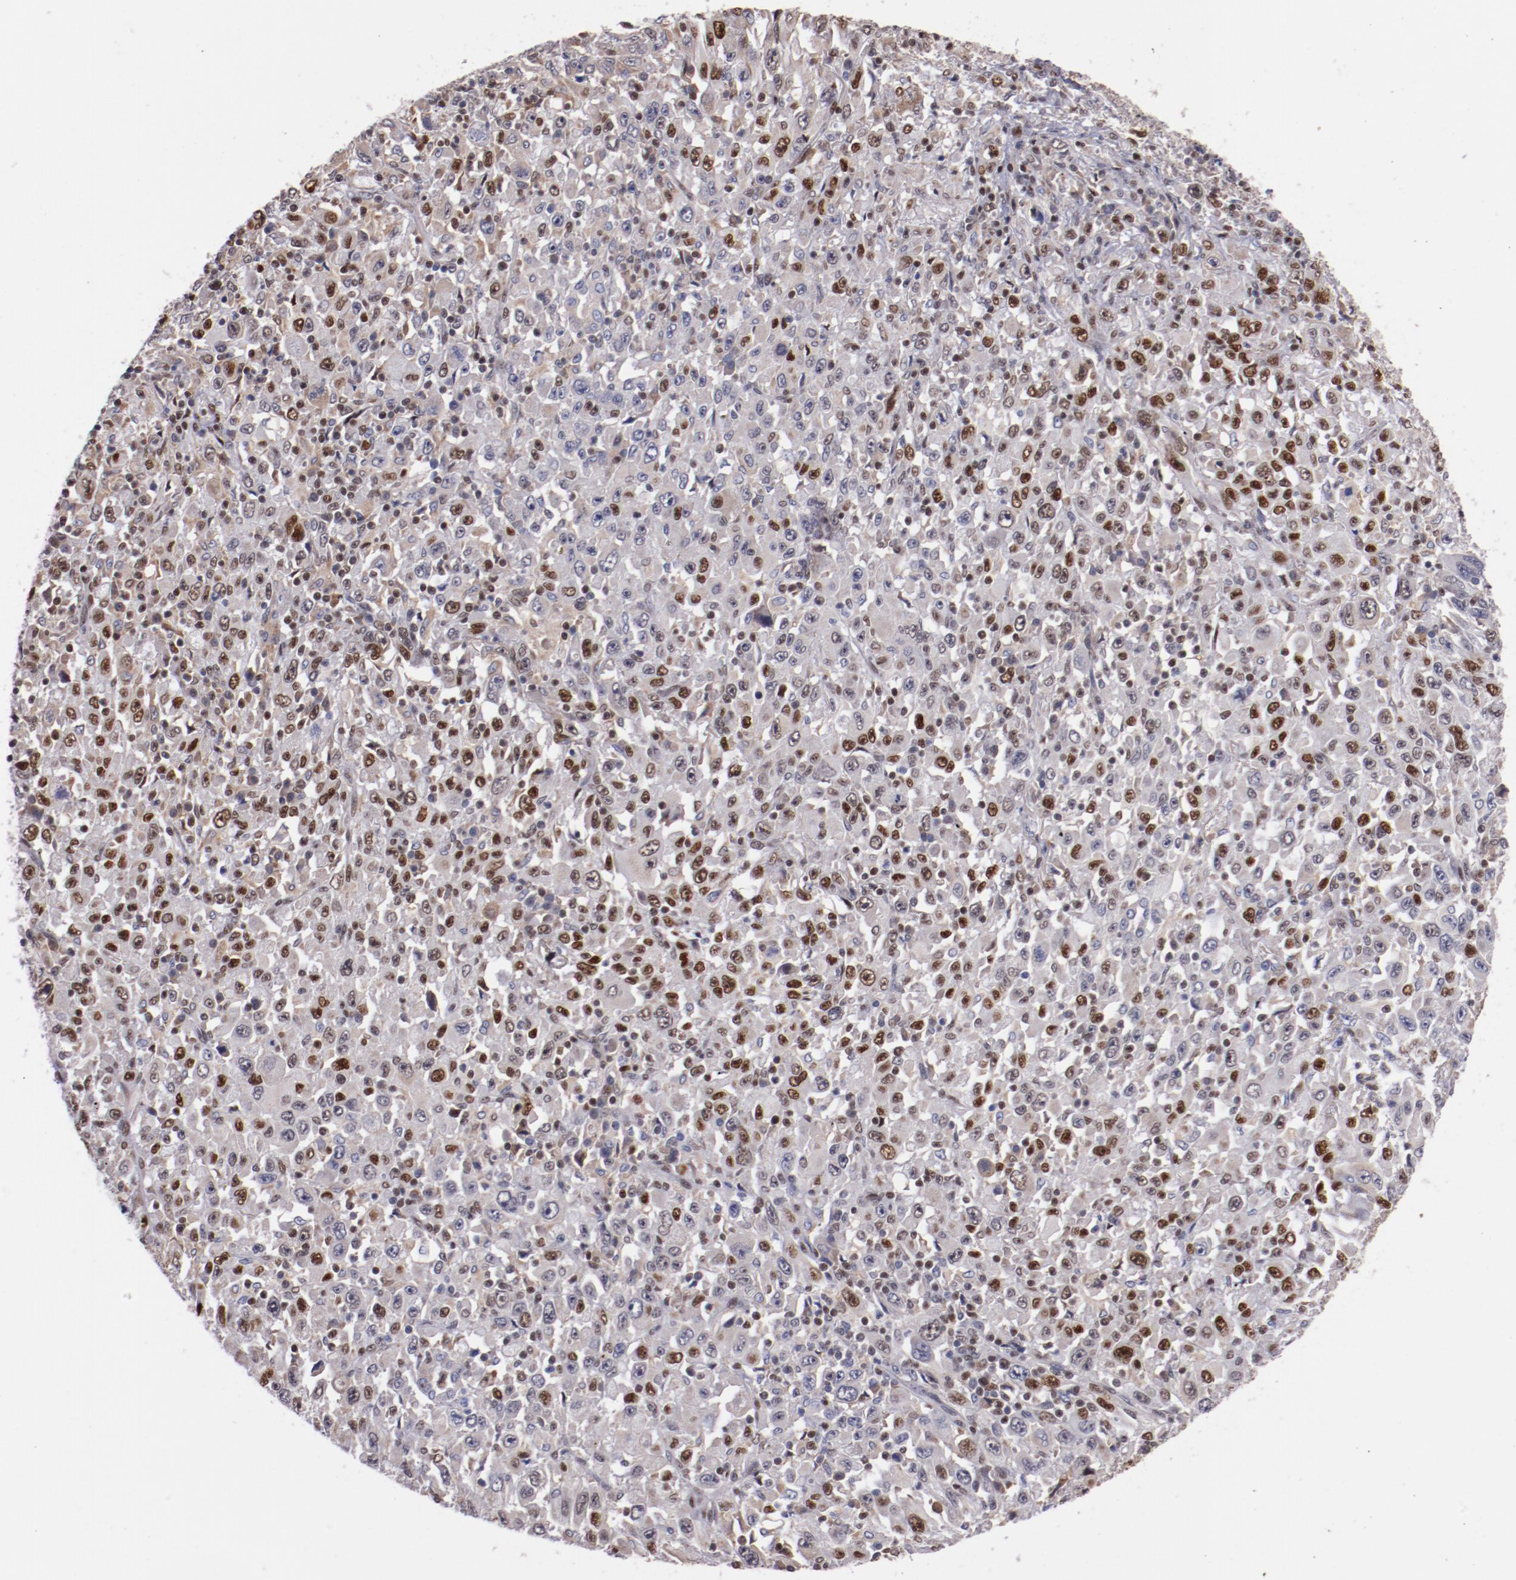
{"staining": {"intensity": "moderate", "quantity": "25%-75%", "location": "nuclear"}, "tissue": "melanoma", "cell_type": "Tumor cells", "image_type": "cancer", "snomed": [{"axis": "morphology", "description": "Malignant melanoma, Metastatic site"}, {"axis": "topography", "description": "Skin"}], "caption": "Tumor cells demonstrate medium levels of moderate nuclear expression in approximately 25%-75% of cells in melanoma.", "gene": "SRF", "patient": {"sex": "female", "age": 56}}